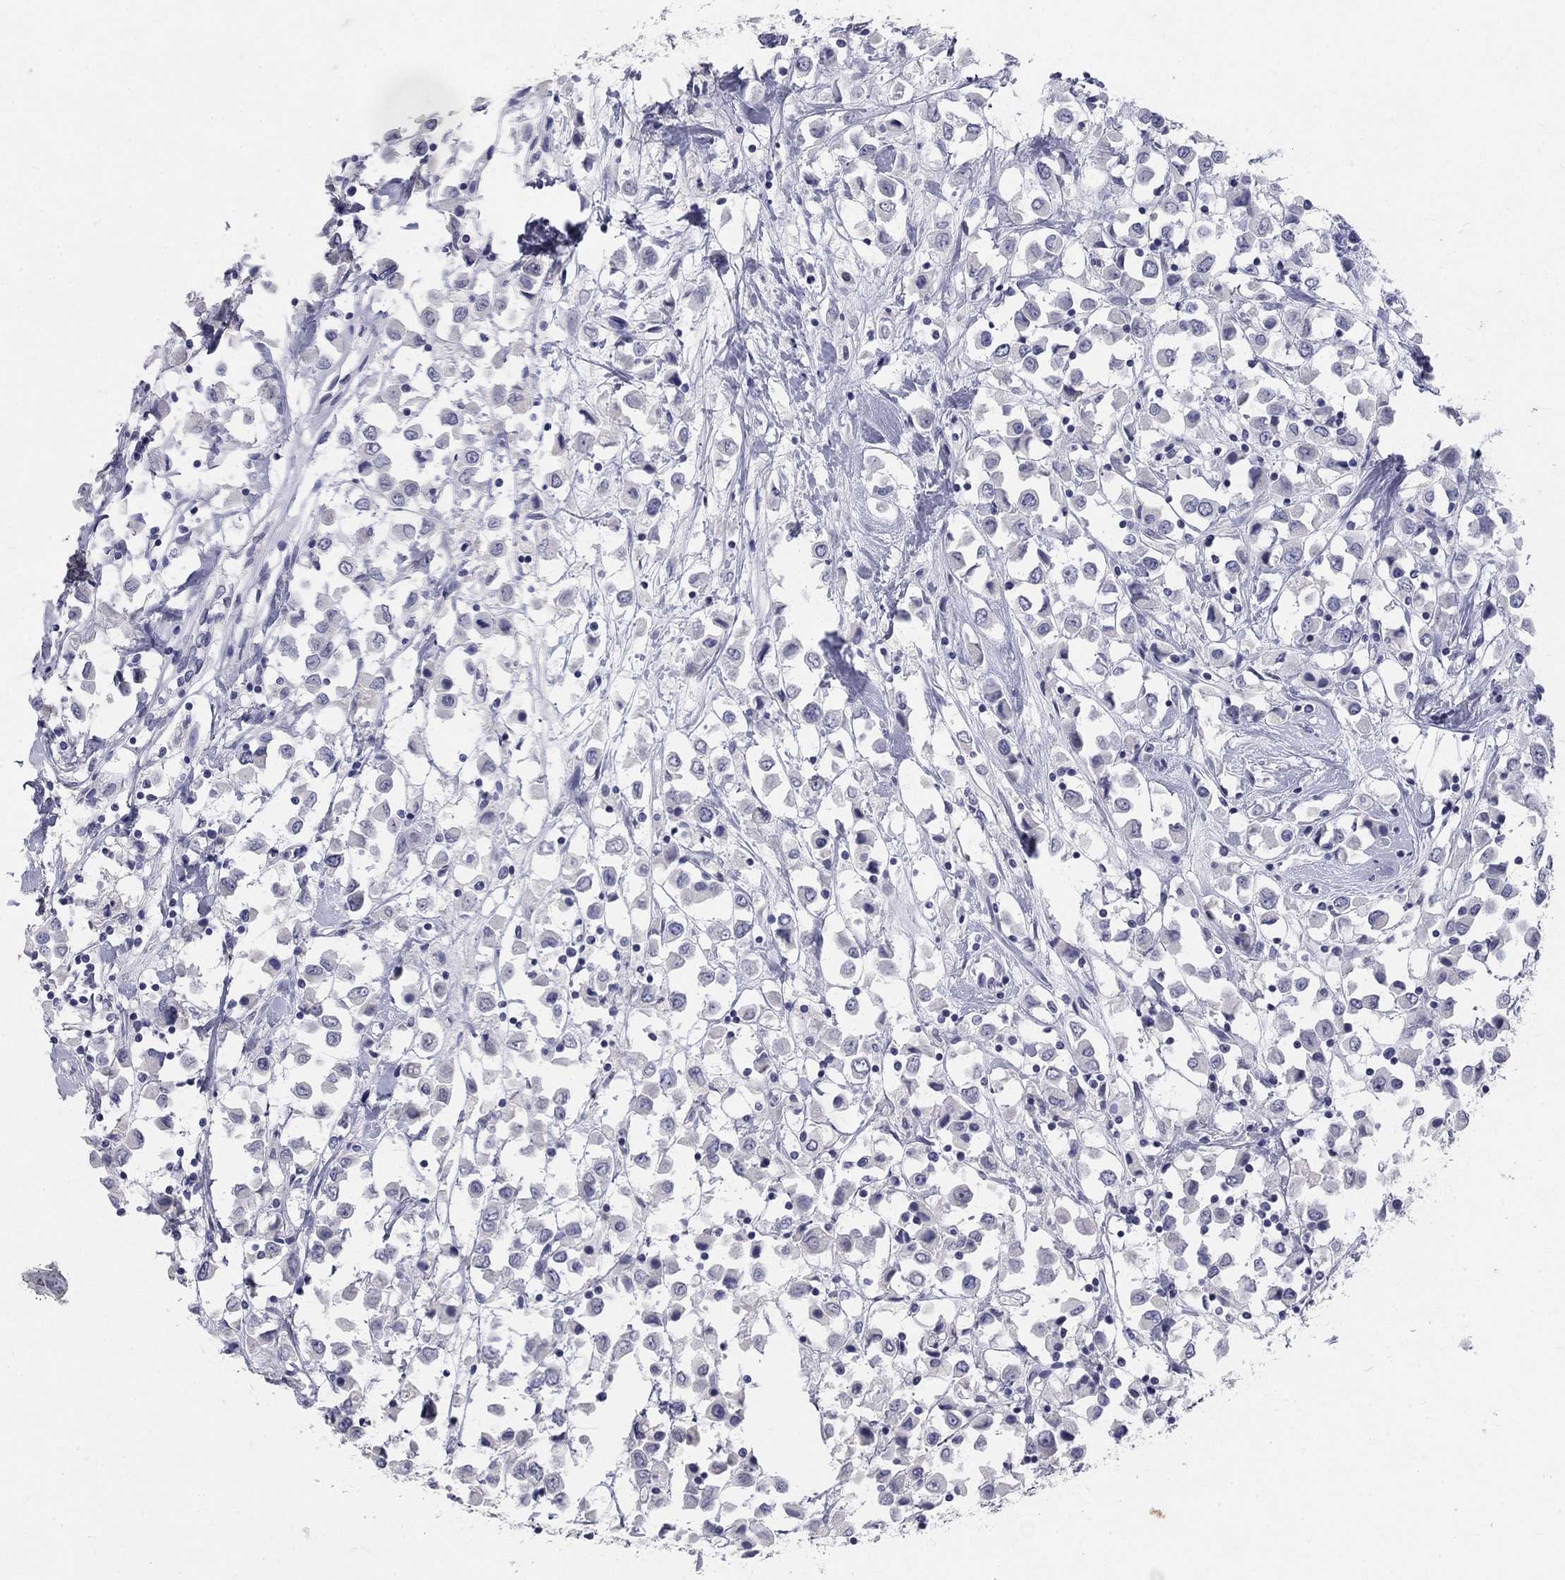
{"staining": {"intensity": "negative", "quantity": "none", "location": "none"}, "tissue": "breast cancer", "cell_type": "Tumor cells", "image_type": "cancer", "snomed": [{"axis": "morphology", "description": "Duct carcinoma"}, {"axis": "topography", "description": "Breast"}], "caption": "Tumor cells are negative for brown protein staining in breast cancer (infiltrating ductal carcinoma).", "gene": "ELAVL4", "patient": {"sex": "female", "age": 61}}